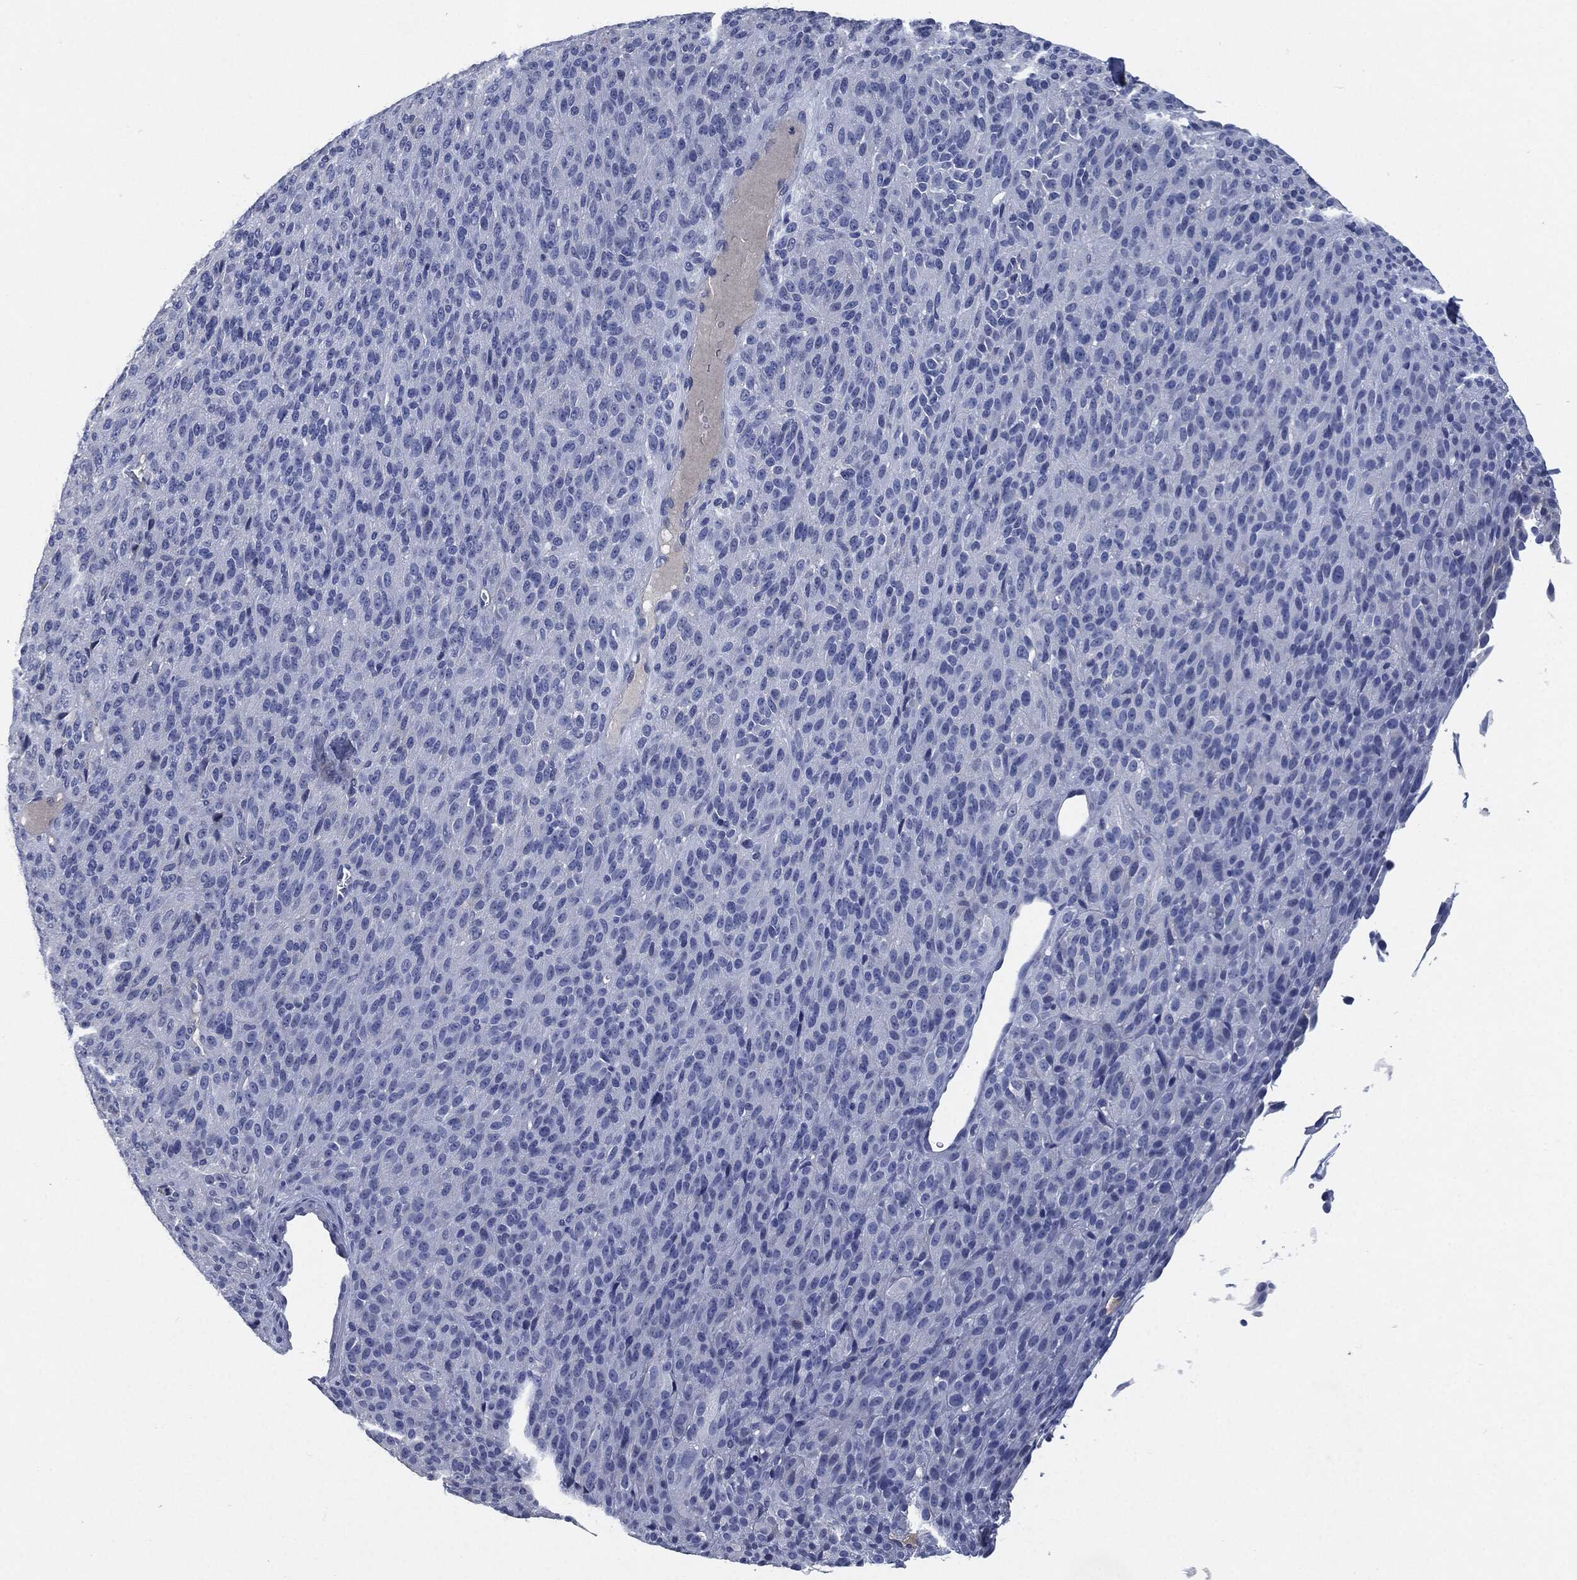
{"staining": {"intensity": "negative", "quantity": "none", "location": "none"}, "tissue": "melanoma", "cell_type": "Tumor cells", "image_type": "cancer", "snomed": [{"axis": "morphology", "description": "Malignant melanoma, Metastatic site"}, {"axis": "topography", "description": "Brain"}], "caption": "The photomicrograph demonstrates no staining of tumor cells in malignant melanoma (metastatic site).", "gene": "CD27", "patient": {"sex": "female", "age": 56}}